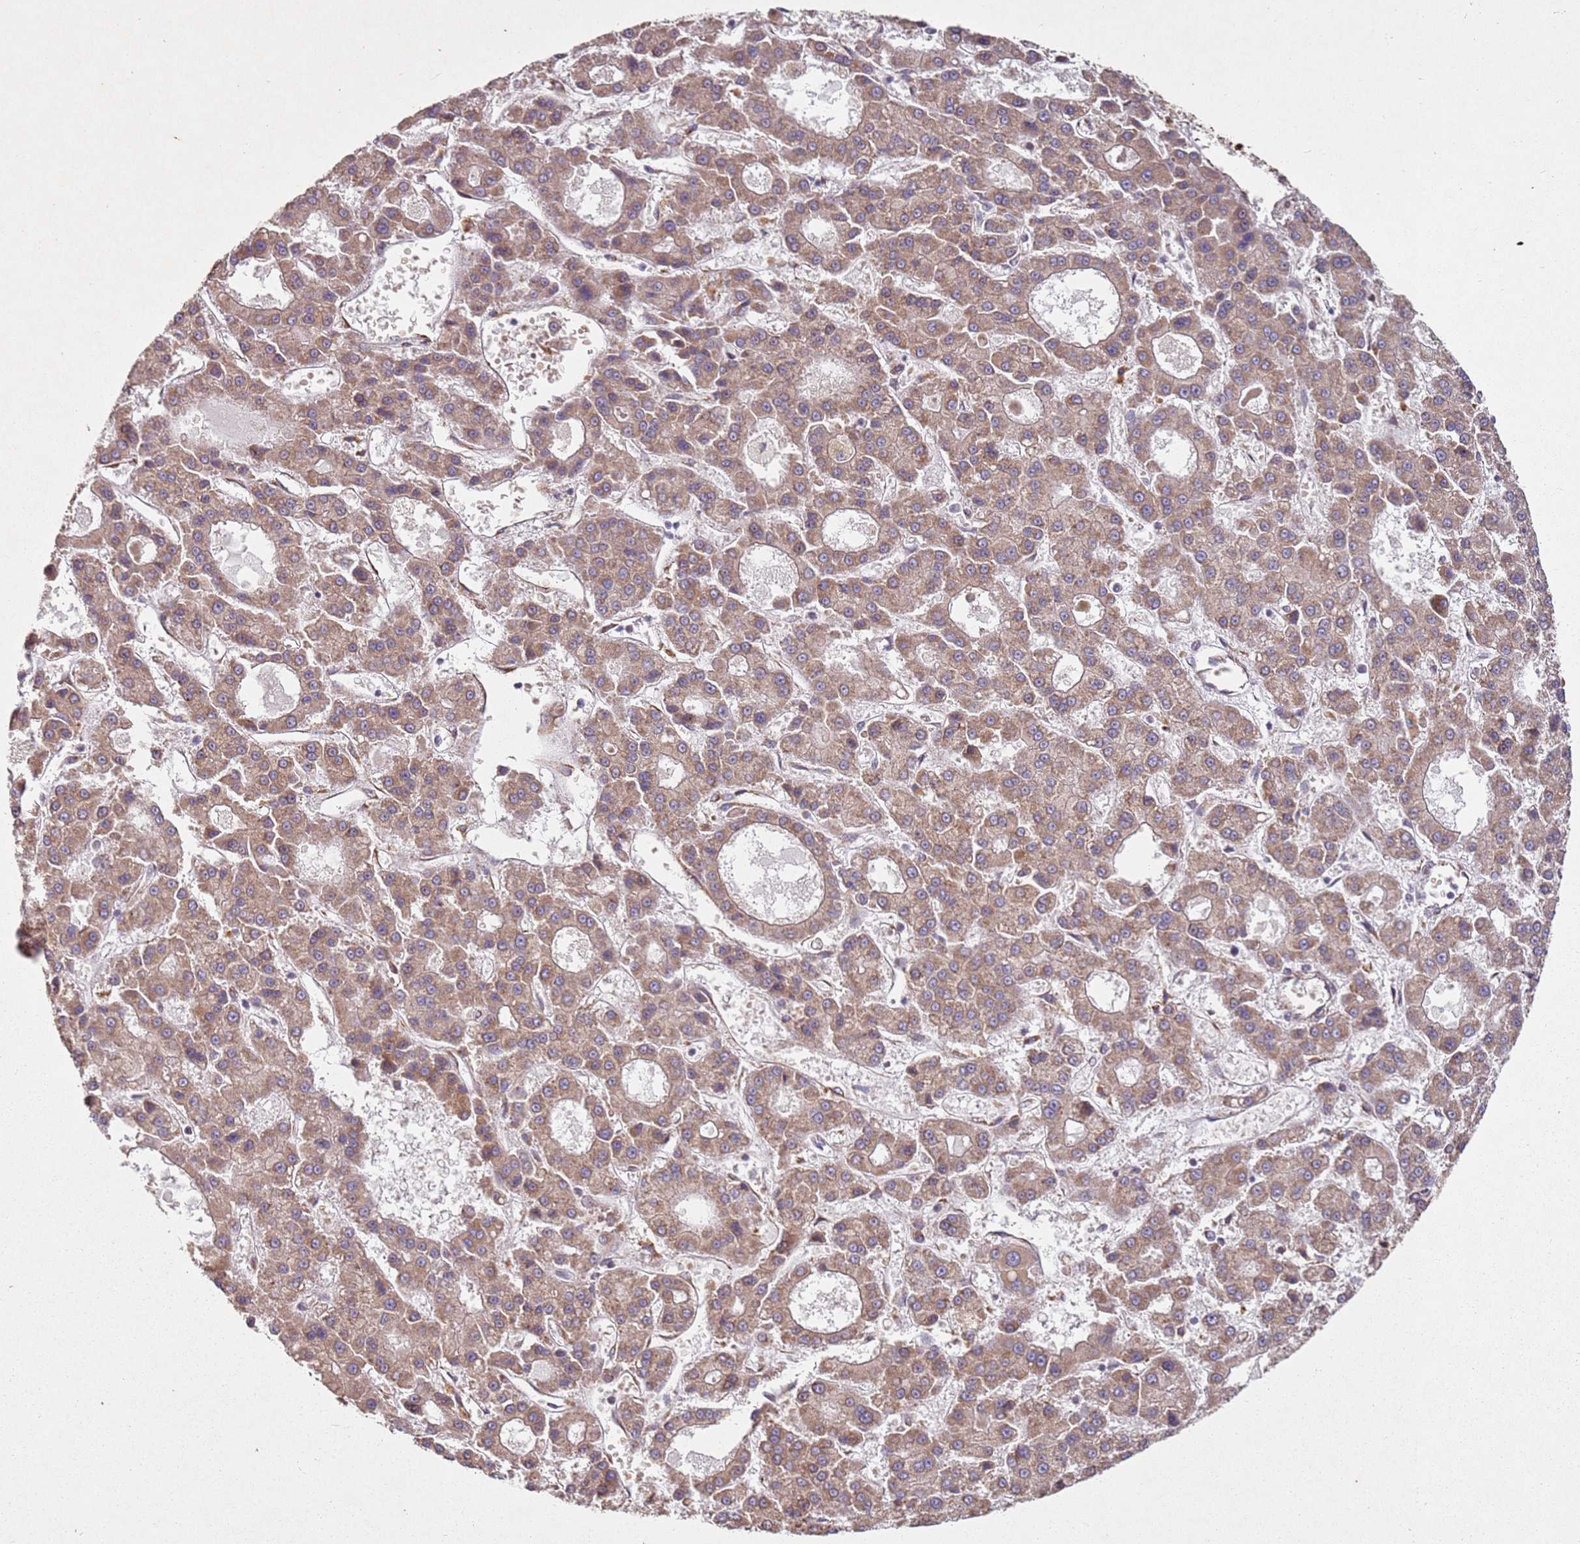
{"staining": {"intensity": "moderate", "quantity": ">75%", "location": "cytoplasmic/membranous"}, "tissue": "liver cancer", "cell_type": "Tumor cells", "image_type": "cancer", "snomed": [{"axis": "morphology", "description": "Carcinoma, Hepatocellular, NOS"}, {"axis": "topography", "description": "Liver"}], "caption": "Human liver cancer stained with a brown dye displays moderate cytoplasmic/membranous positive expression in about >75% of tumor cells.", "gene": "ARFRP1", "patient": {"sex": "male", "age": 70}}